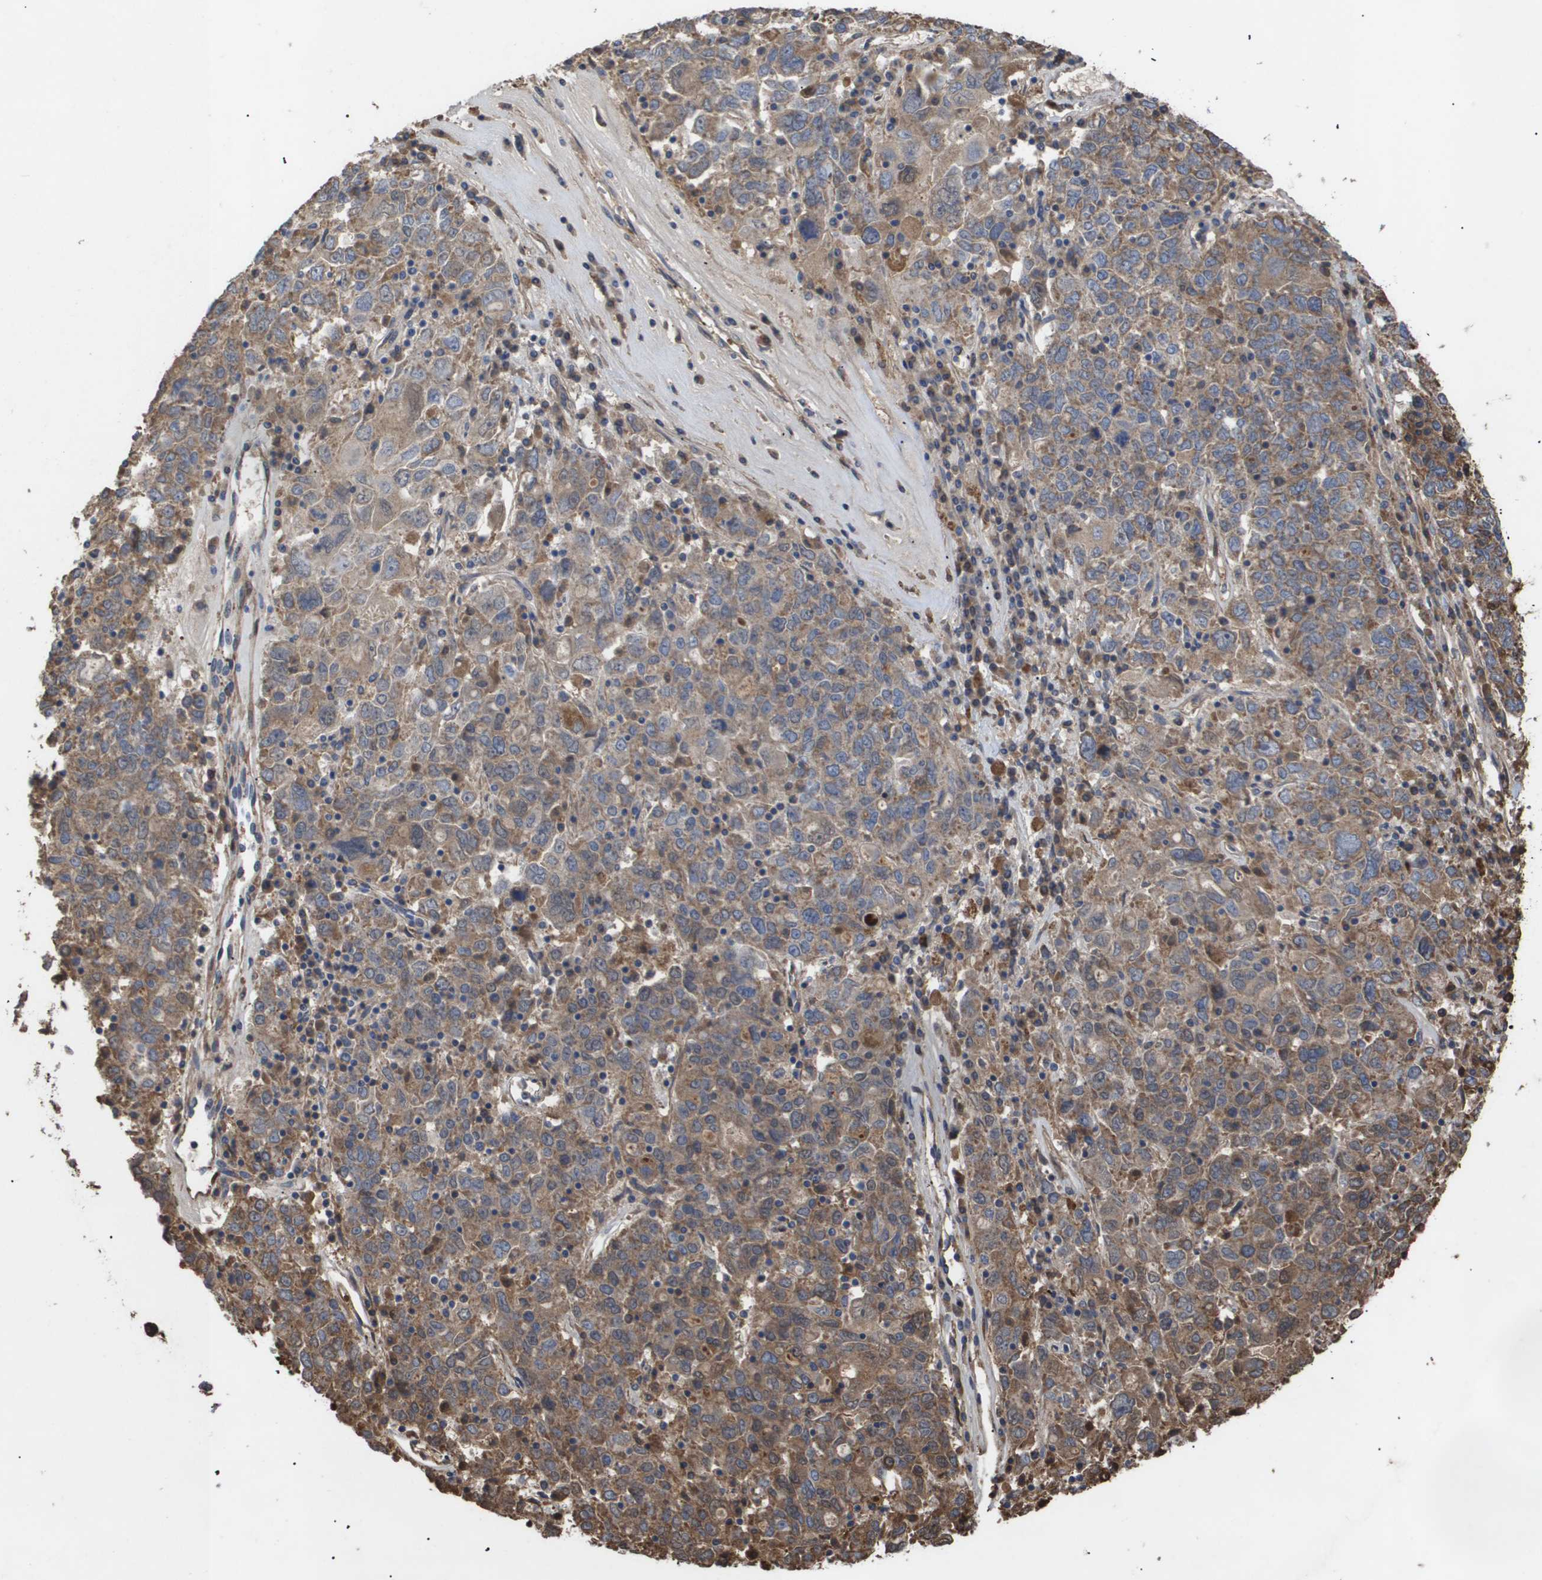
{"staining": {"intensity": "moderate", "quantity": ">75%", "location": "cytoplasmic/membranous"}, "tissue": "ovarian cancer", "cell_type": "Tumor cells", "image_type": "cancer", "snomed": [{"axis": "morphology", "description": "Carcinoma, endometroid"}, {"axis": "topography", "description": "Ovary"}], "caption": "Protein expression analysis of endometroid carcinoma (ovarian) reveals moderate cytoplasmic/membranous staining in about >75% of tumor cells.", "gene": "TNS1", "patient": {"sex": "female", "age": 62}}